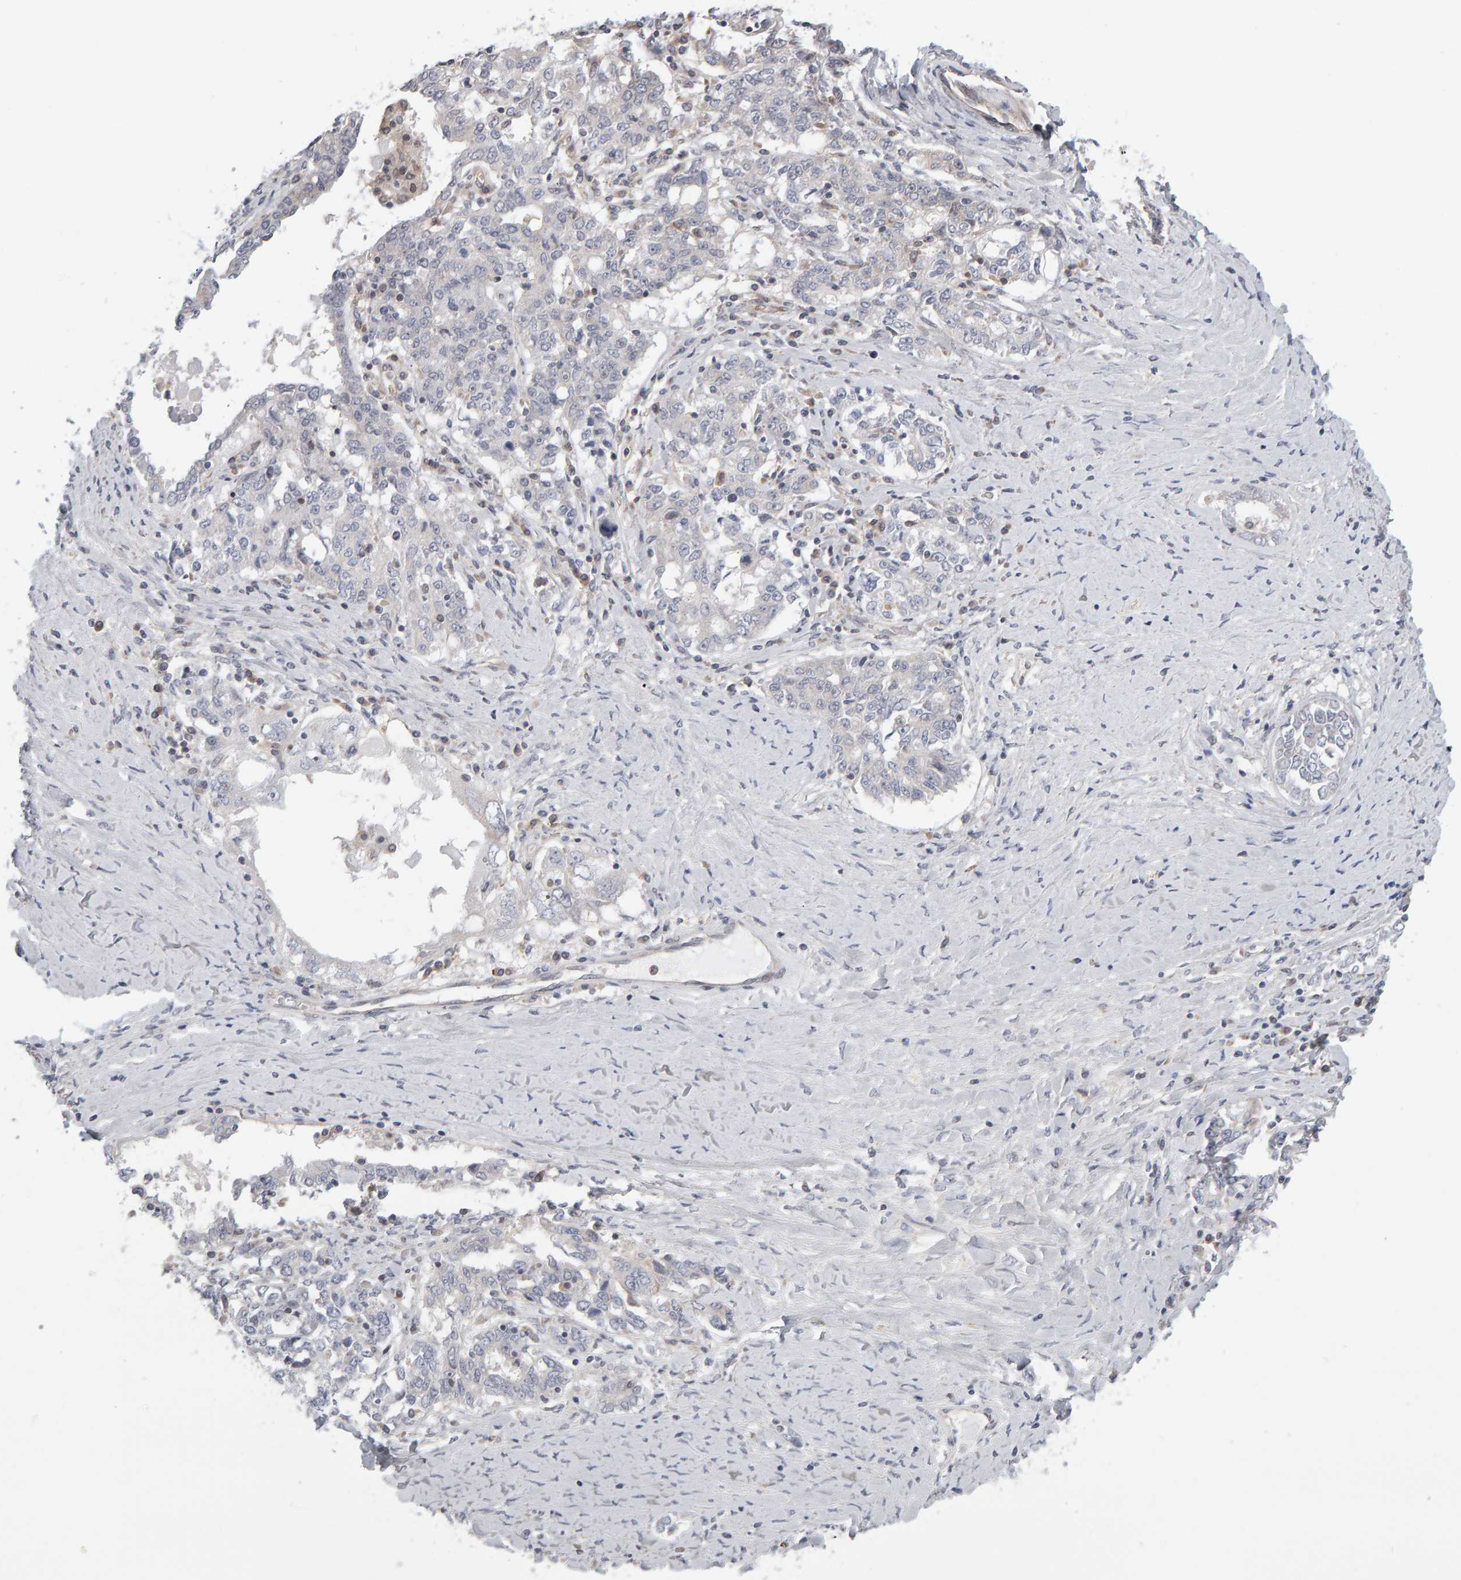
{"staining": {"intensity": "negative", "quantity": "none", "location": "none"}, "tissue": "ovarian cancer", "cell_type": "Tumor cells", "image_type": "cancer", "snomed": [{"axis": "morphology", "description": "Carcinoma, endometroid"}, {"axis": "topography", "description": "Ovary"}], "caption": "Tumor cells show no significant positivity in ovarian cancer. (Immunohistochemistry, brightfield microscopy, high magnification).", "gene": "MSRA", "patient": {"sex": "female", "age": 62}}